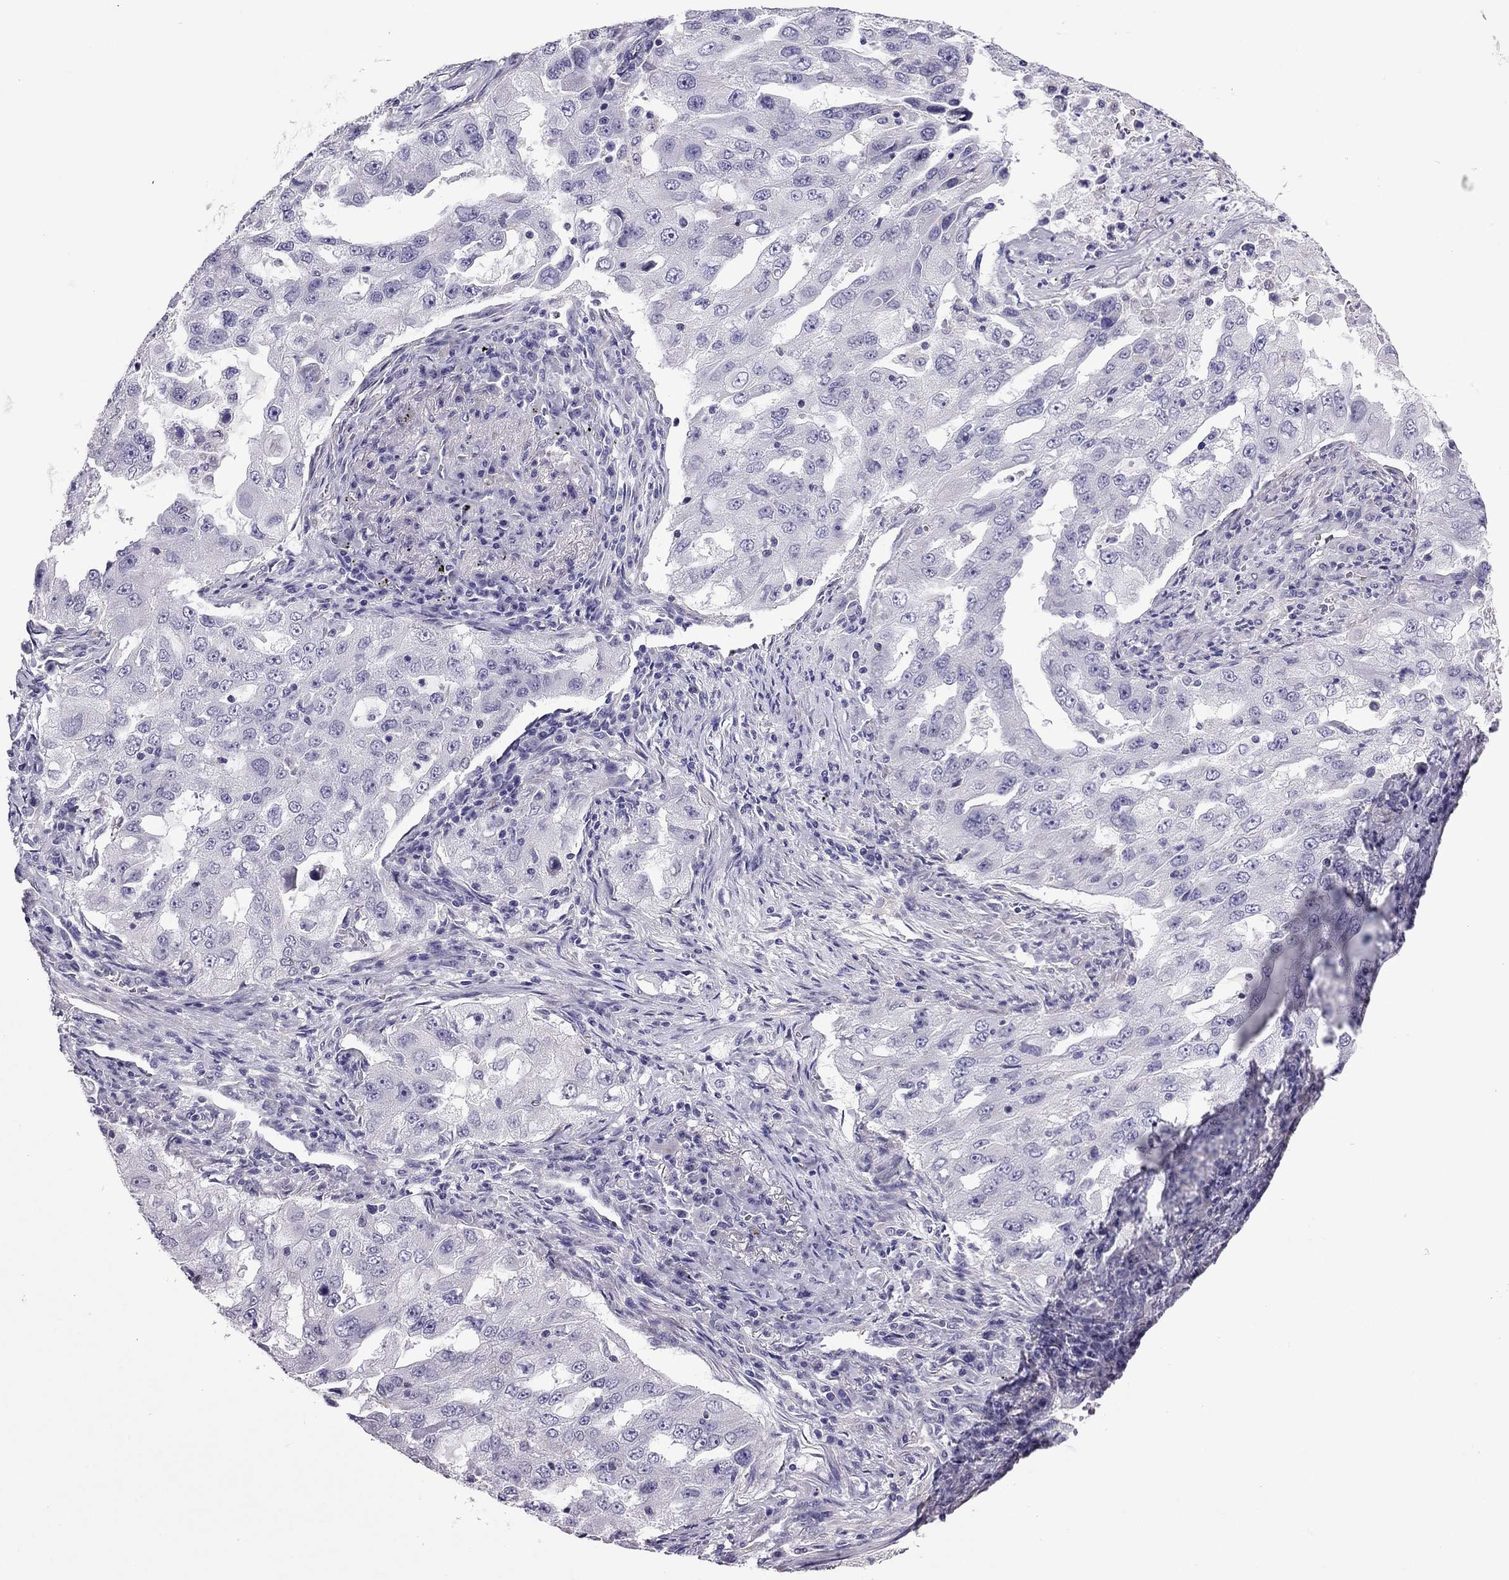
{"staining": {"intensity": "negative", "quantity": "none", "location": "none"}, "tissue": "lung cancer", "cell_type": "Tumor cells", "image_type": "cancer", "snomed": [{"axis": "morphology", "description": "Adenocarcinoma, NOS"}, {"axis": "topography", "description": "Lung"}], "caption": "Human lung cancer (adenocarcinoma) stained for a protein using IHC shows no positivity in tumor cells.", "gene": "SLC16A8", "patient": {"sex": "female", "age": 61}}